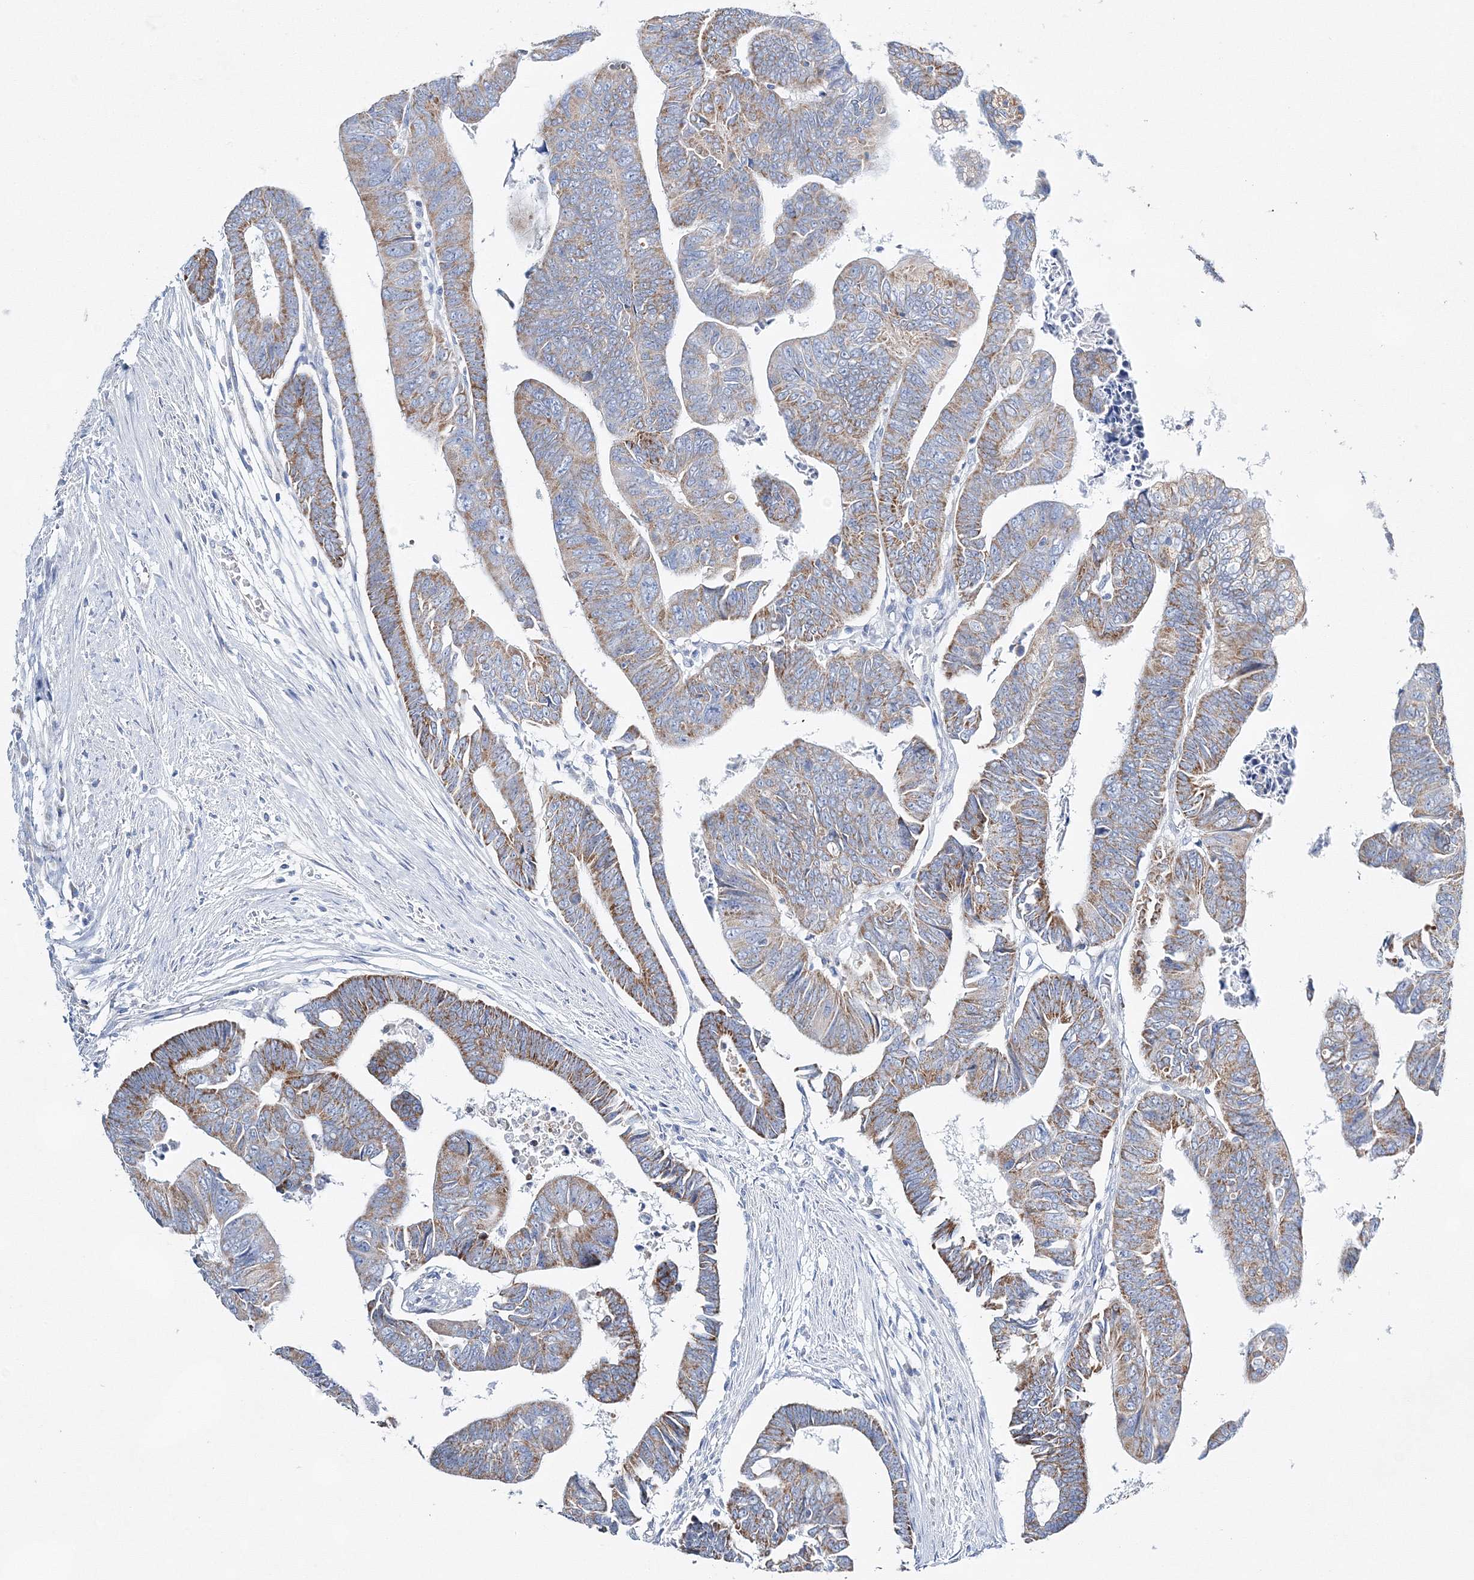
{"staining": {"intensity": "moderate", "quantity": ">75%", "location": "cytoplasmic/membranous"}, "tissue": "colorectal cancer", "cell_type": "Tumor cells", "image_type": "cancer", "snomed": [{"axis": "morphology", "description": "Adenocarcinoma, NOS"}, {"axis": "topography", "description": "Rectum"}], "caption": "Colorectal cancer stained with a protein marker exhibits moderate staining in tumor cells.", "gene": "HIBCH", "patient": {"sex": "female", "age": 65}}